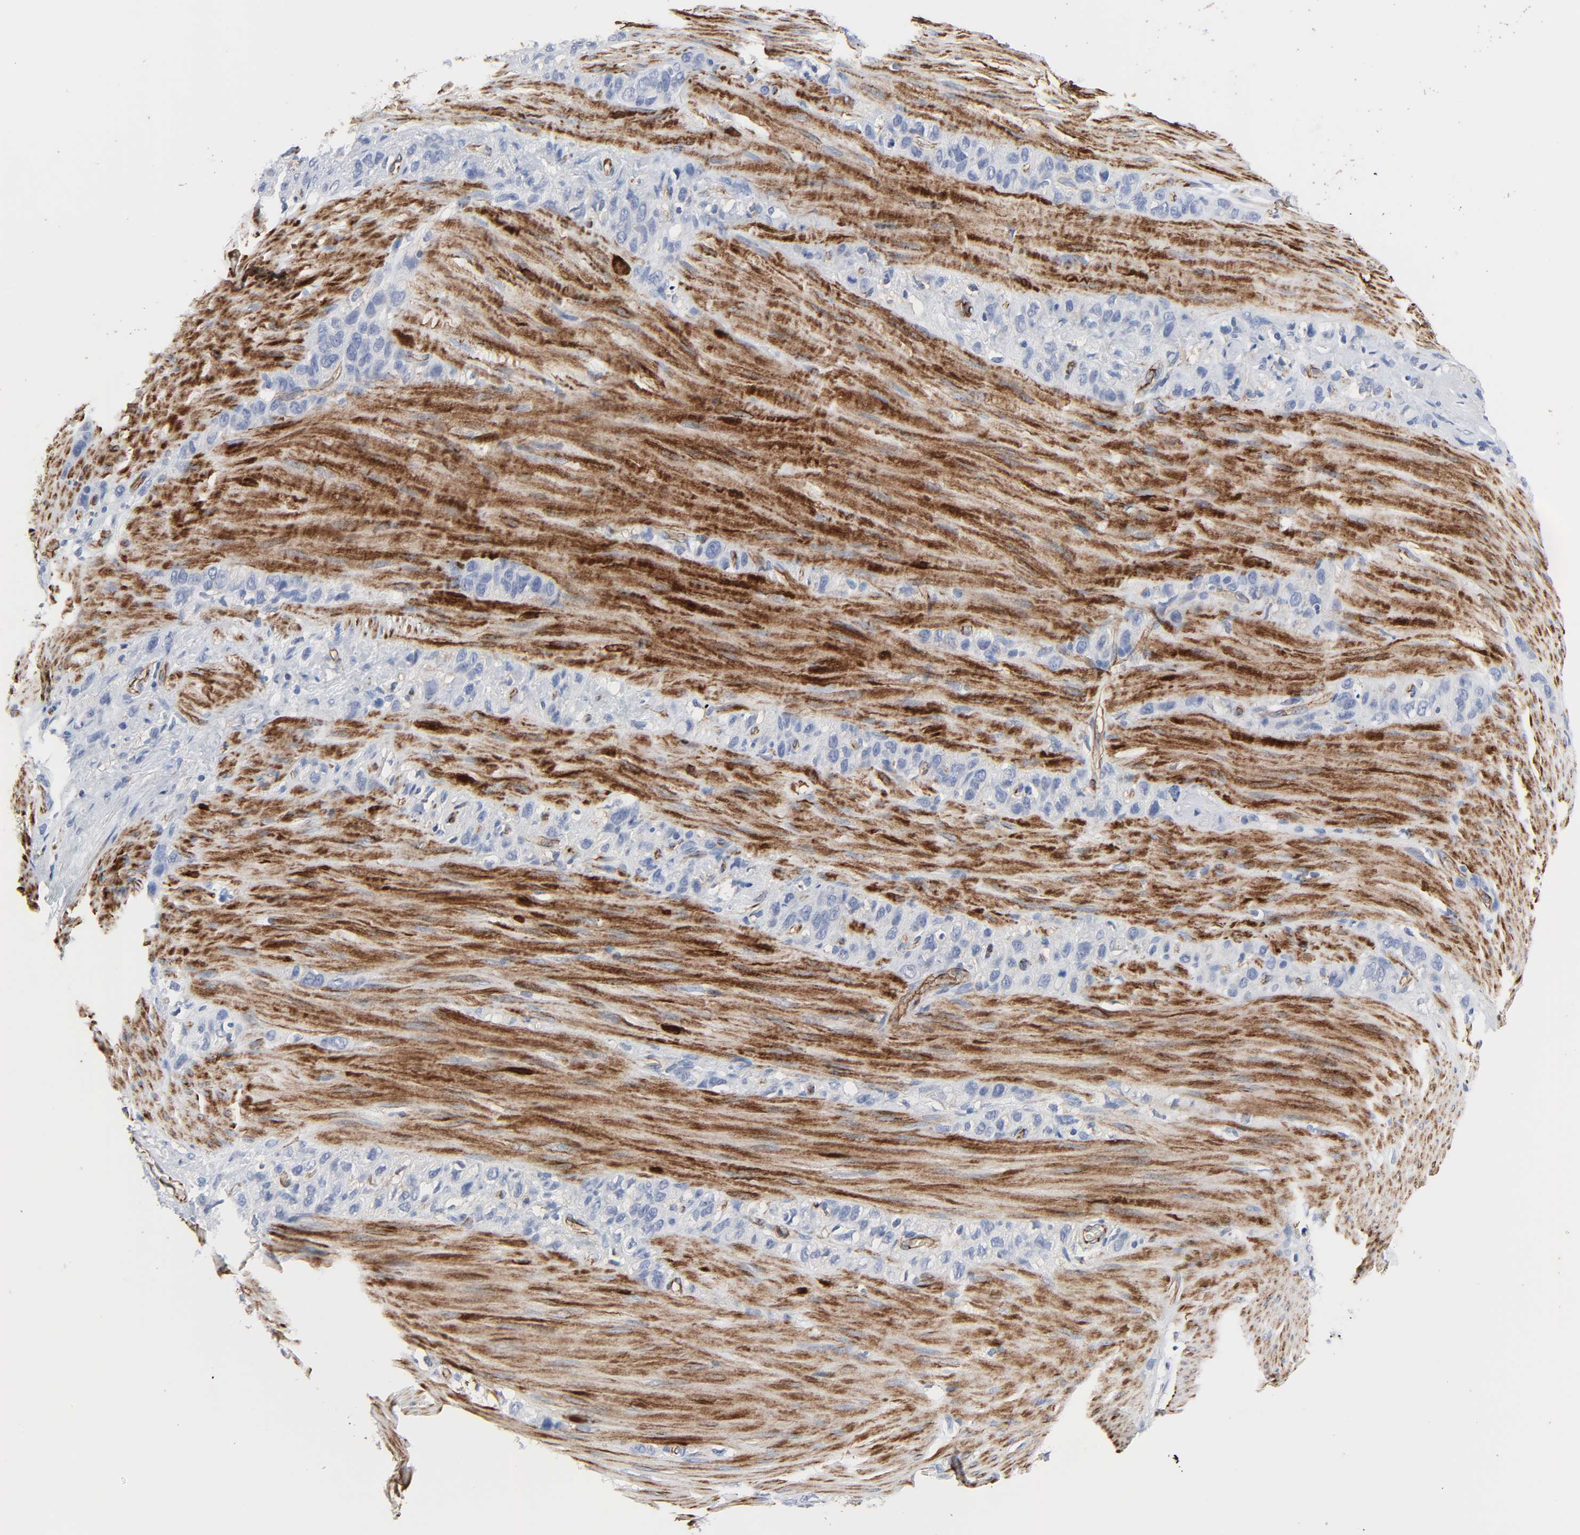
{"staining": {"intensity": "negative", "quantity": "none", "location": "none"}, "tissue": "stomach cancer", "cell_type": "Tumor cells", "image_type": "cancer", "snomed": [{"axis": "morphology", "description": "Normal tissue, NOS"}, {"axis": "morphology", "description": "Adenocarcinoma, NOS"}, {"axis": "morphology", "description": "Adenocarcinoma, High grade"}, {"axis": "topography", "description": "Stomach, upper"}, {"axis": "topography", "description": "Stomach"}], "caption": "Immunohistochemistry of human stomach cancer shows no expression in tumor cells.", "gene": "PECAM1", "patient": {"sex": "female", "age": 65}}